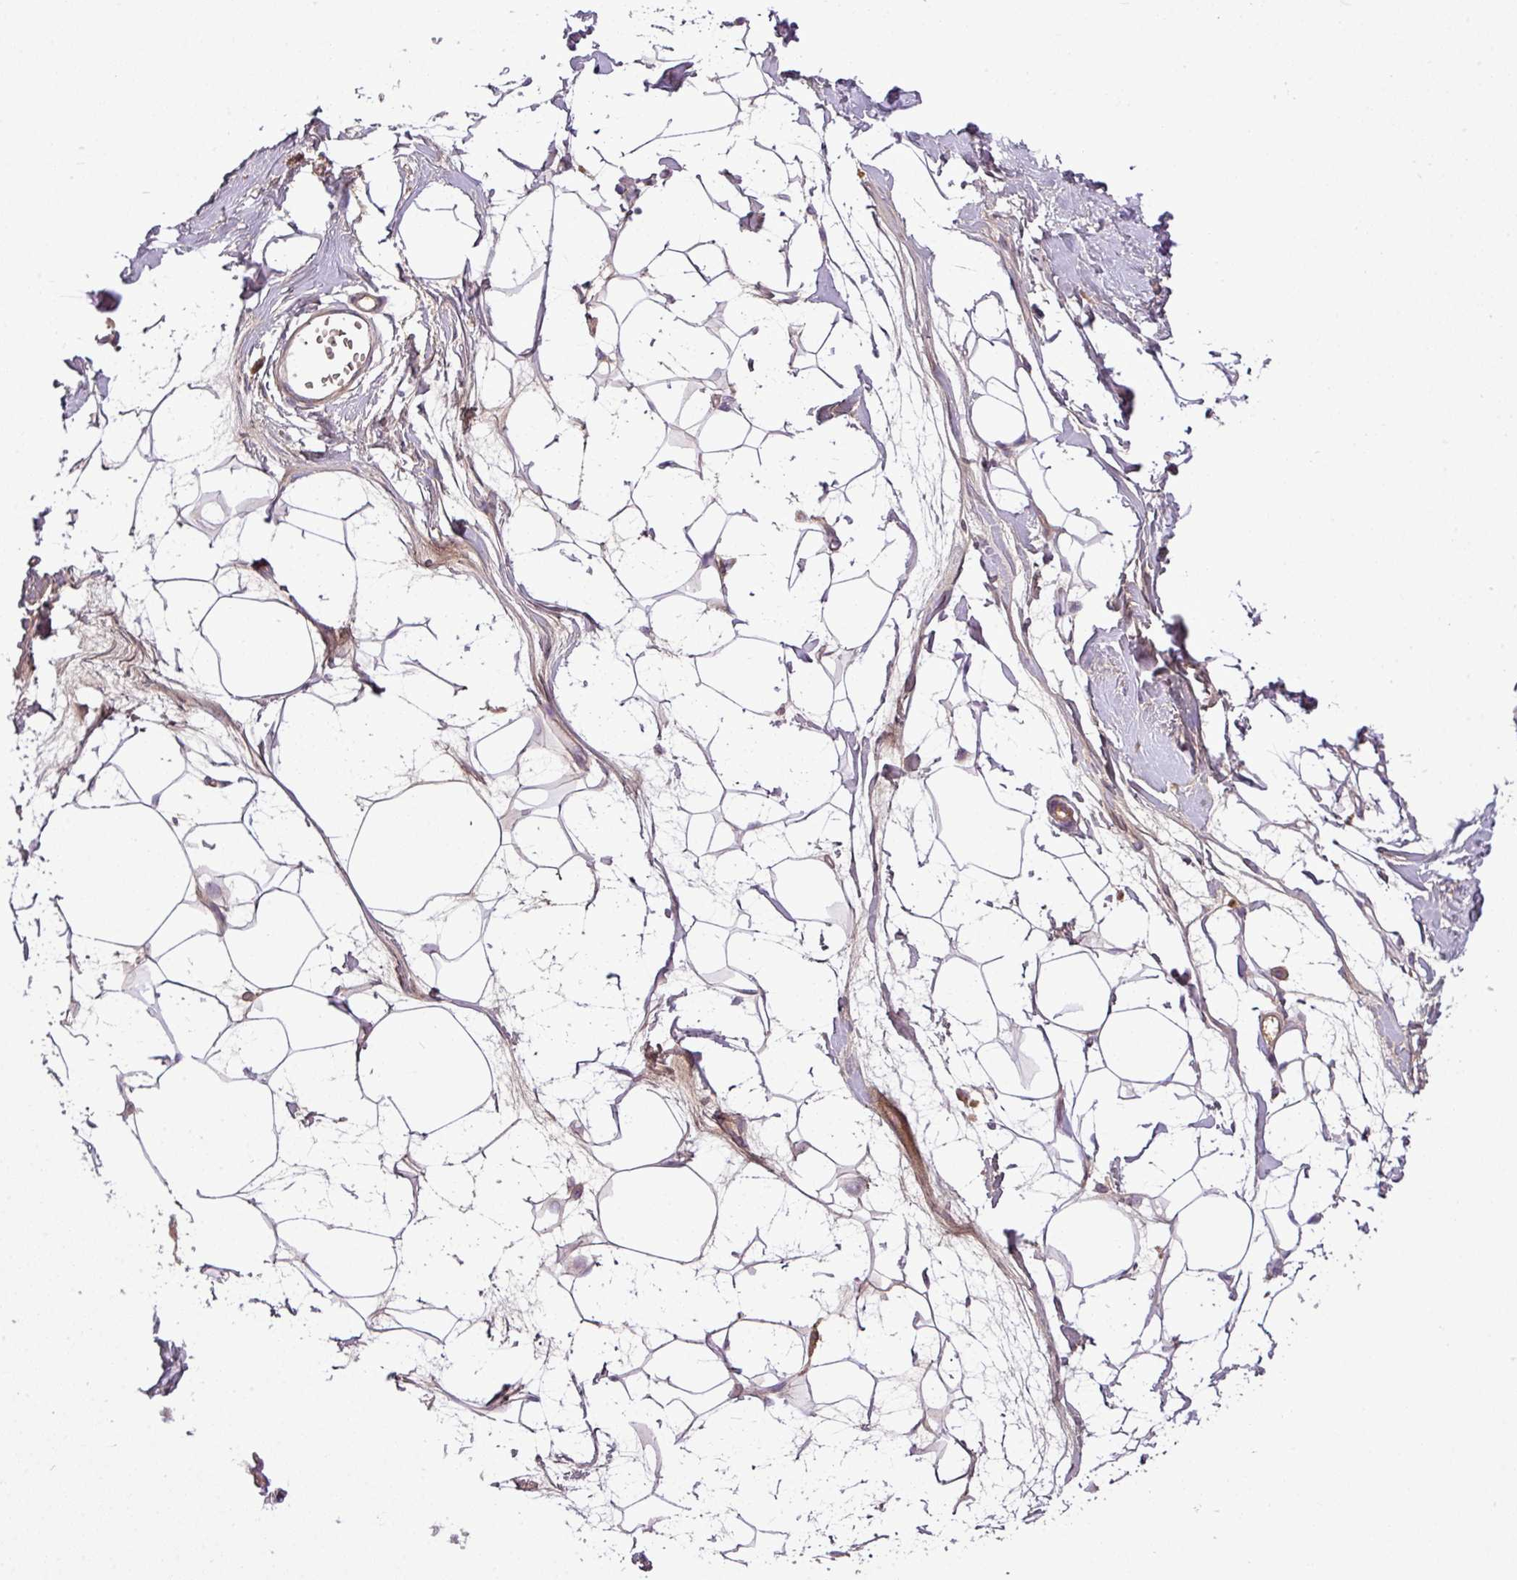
{"staining": {"intensity": "weak", "quantity": "25%-75%", "location": "cytoplasmic/membranous"}, "tissue": "breast", "cell_type": "Adipocytes", "image_type": "normal", "snomed": [{"axis": "morphology", "description": "Normal tissue, NOS"}, {"axis": "topography", "description": "Breast"}], "caption": "Weak cytoplasmic/membranous protein positivity is identified in approximately 25%-75% of adipocytes in breast. Nuclei are stained in blue.", "gene": "C4A", "patient": {"sex": "female", "age": 45}}